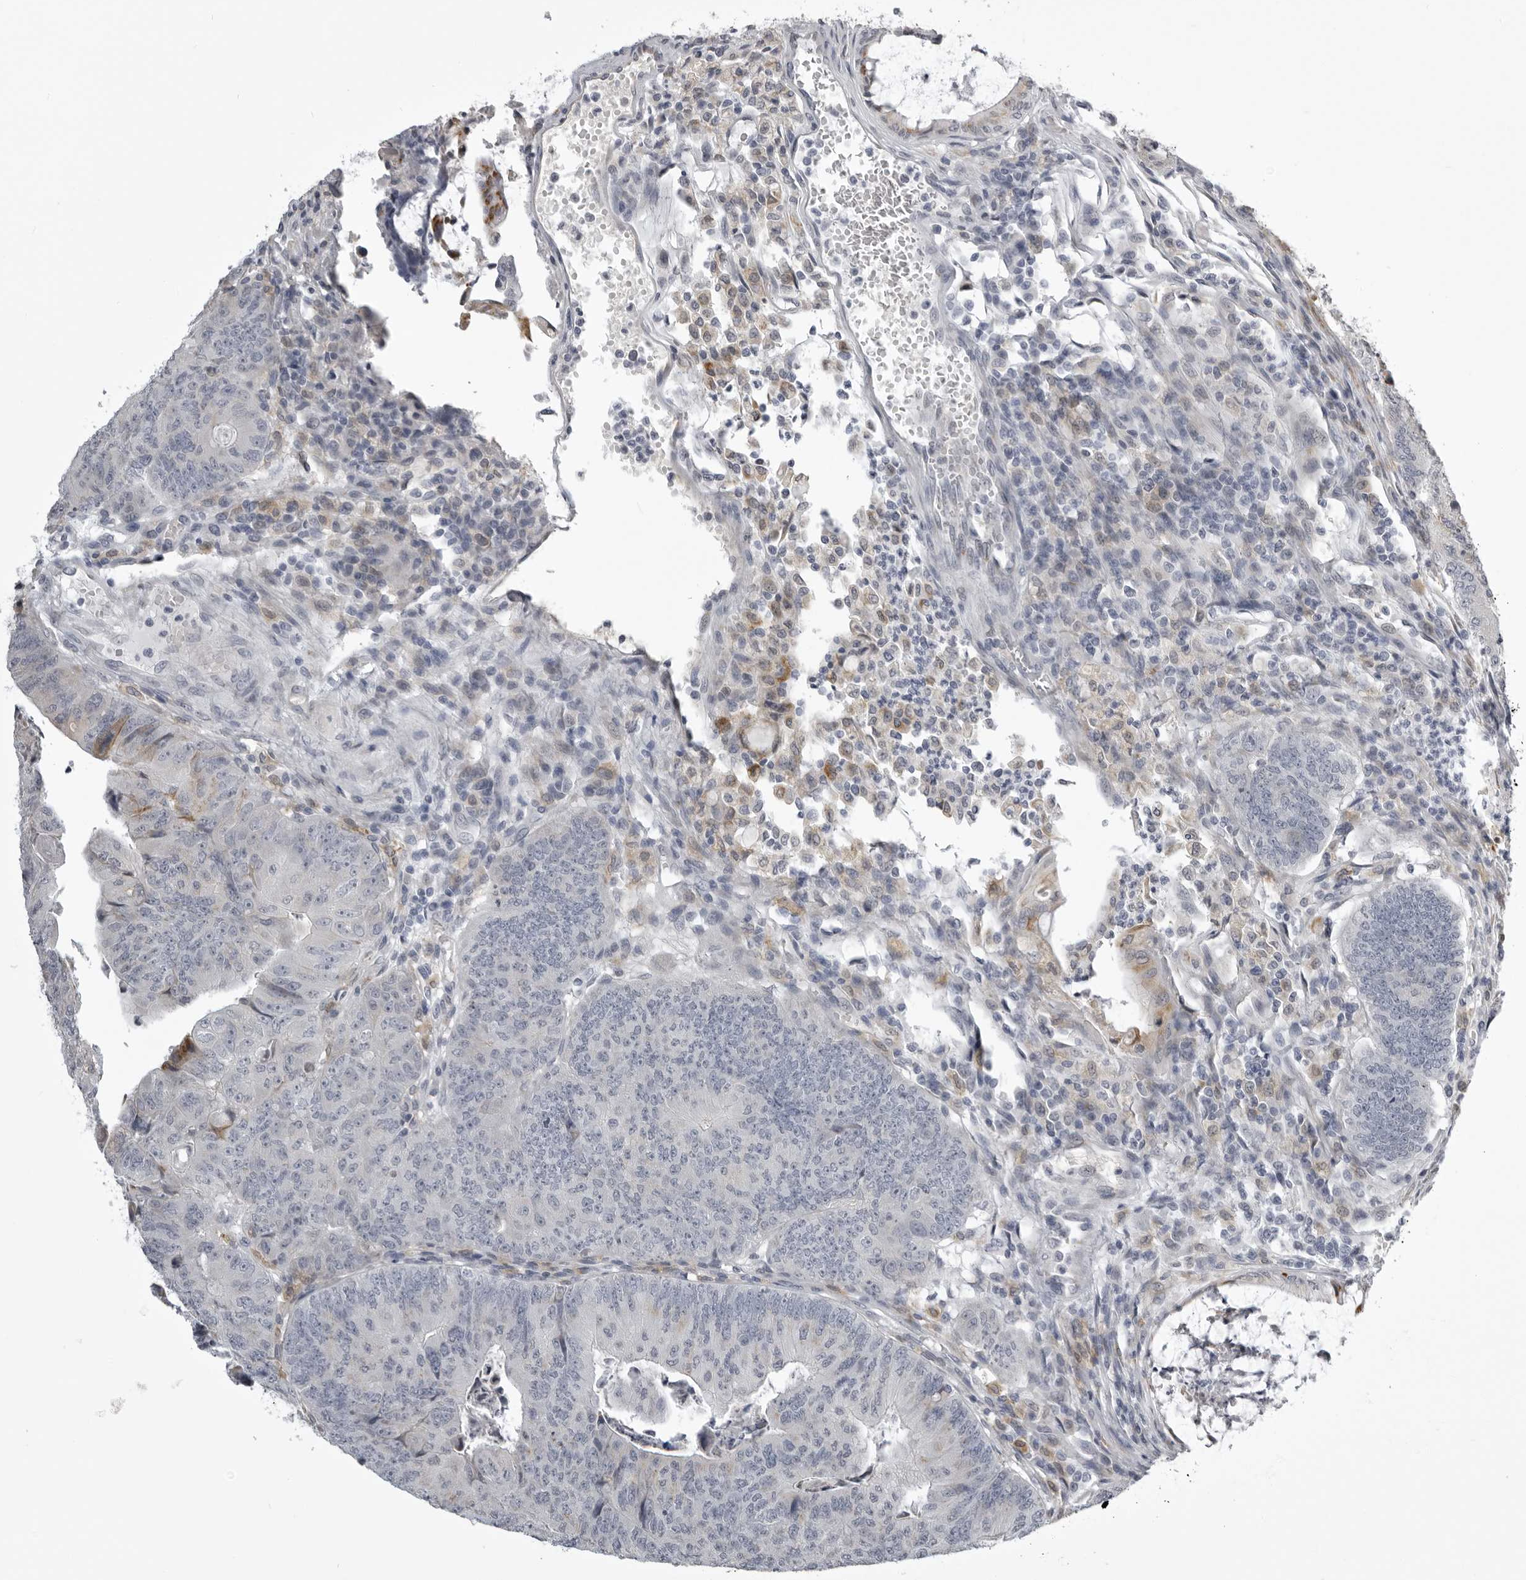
{"staining": {"intensity": "negative", "quantity": "none", "location": "none"}, "tissue": "colorectal cancer", "cell_type": "Tumor cells", "image_type": "cancer", "snomed": [{"axis": "morphology", "description": "Adenocarcinoma, NOS"}, {"axis": "topography", "description": "Colon"}], "caption": "The IHC image has no significant staining in tumor cells of adenocarcinoma (colorectal) tissue. (DAB (3,3'-diaminobenzidine) immunohistochemistry (IHC), high magnification).", "gene": "NCEH1", "patient": {"sex": "female", "age": 67}}